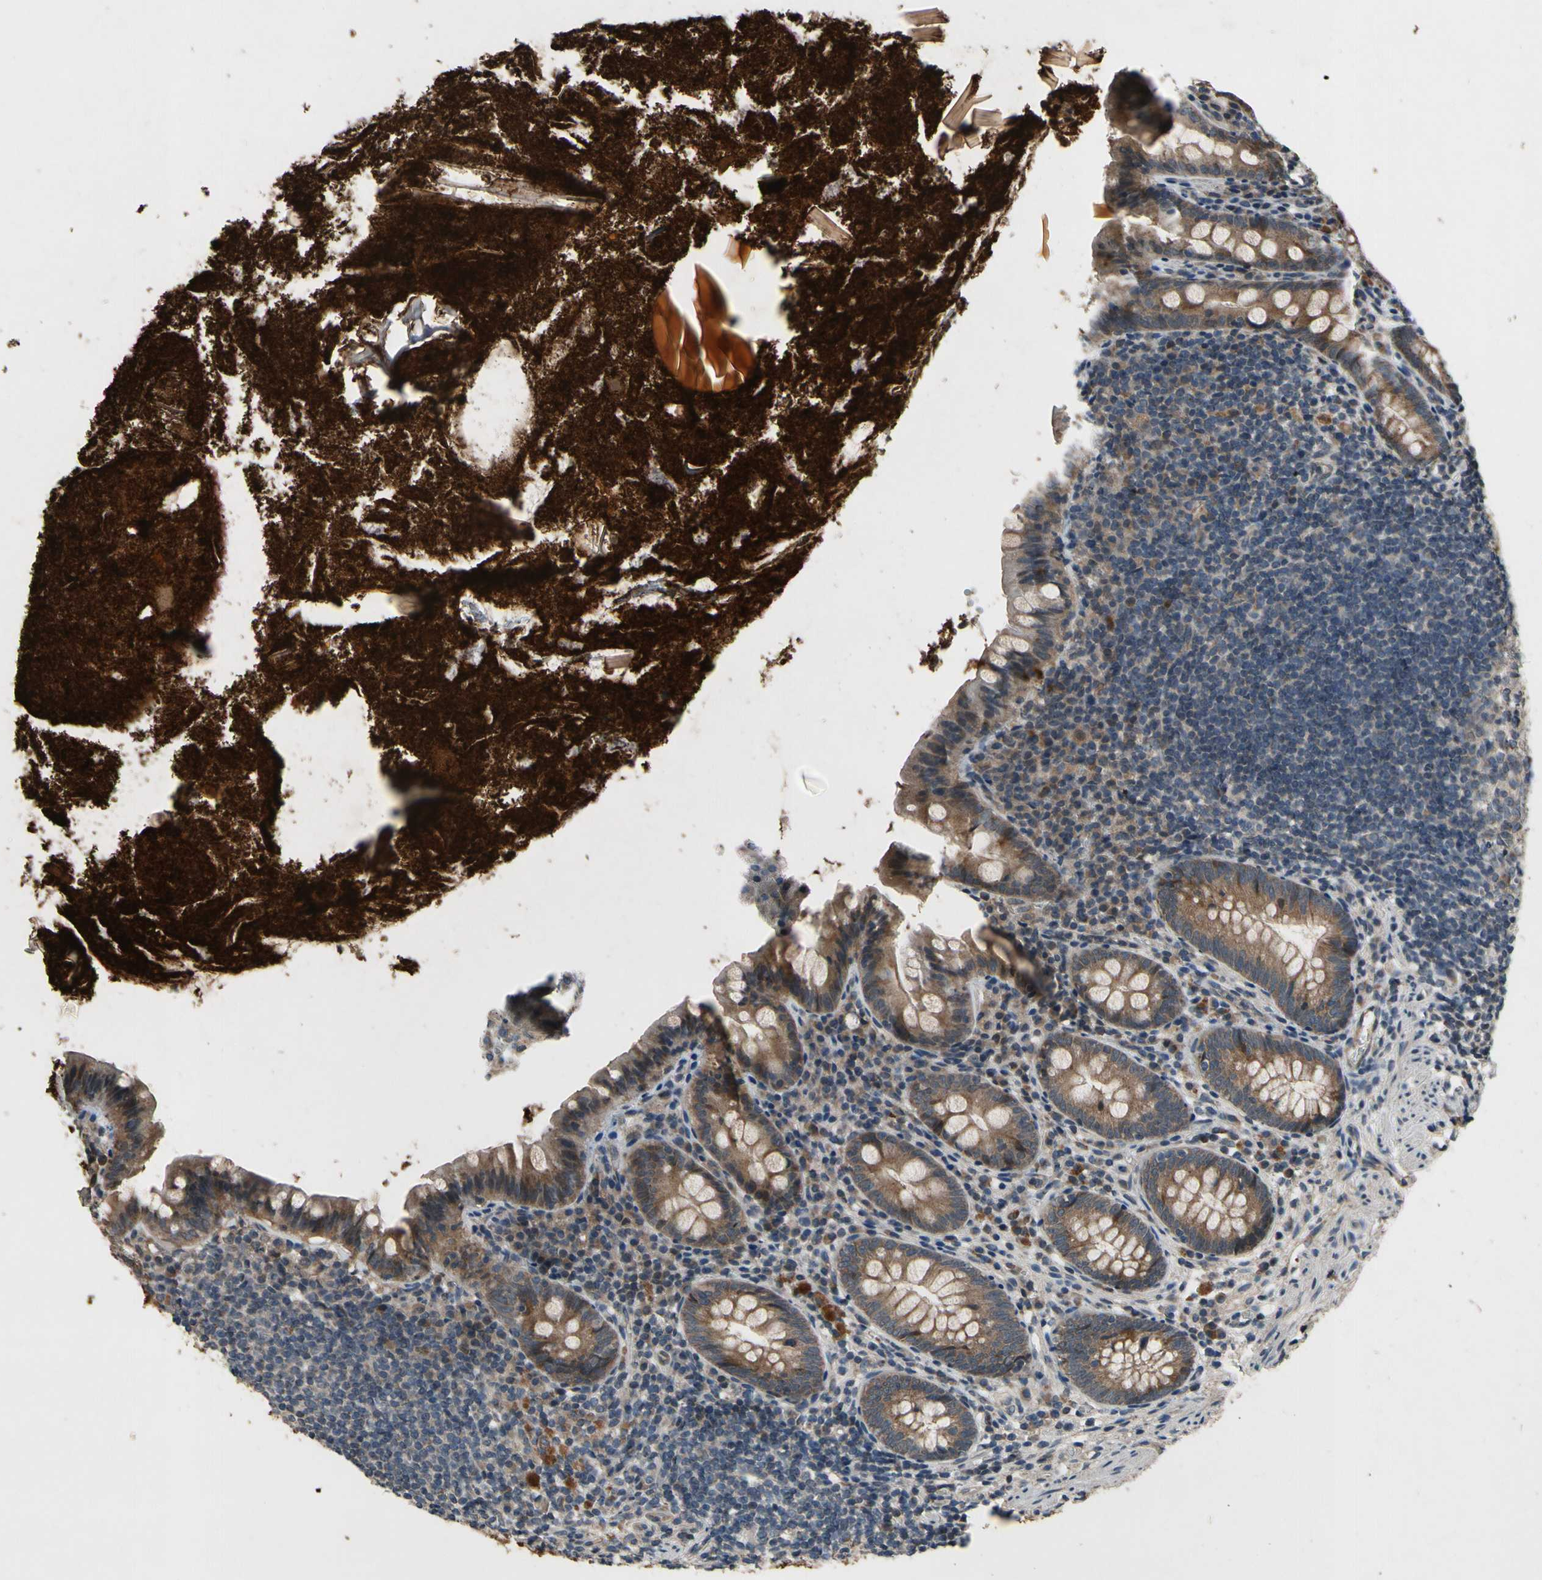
{"staining": {"intensity": "moderate", "quantity": ">75%", "location": "cytoplasmic/membranous"}, "tissue": "appendix", "cell_type": "Glandular cells", "image_type": "normal", "snomed": [{"axis": "morphology", "description": "Normal tissue, NOS"}, {"axis": "topography", "description": "Appendix"}], "caption": "IHC micrograph of benign appendix: appendix stained using immunohistochemistry displays medium levels of moderate protein expression localized specifically in the cytoplasmic/membranous of glandular cells, appearing as a cytoplasmic/membranous brown color.", "gene": "MBTPS2", "patient": {"sex": "male", "age": 52}}